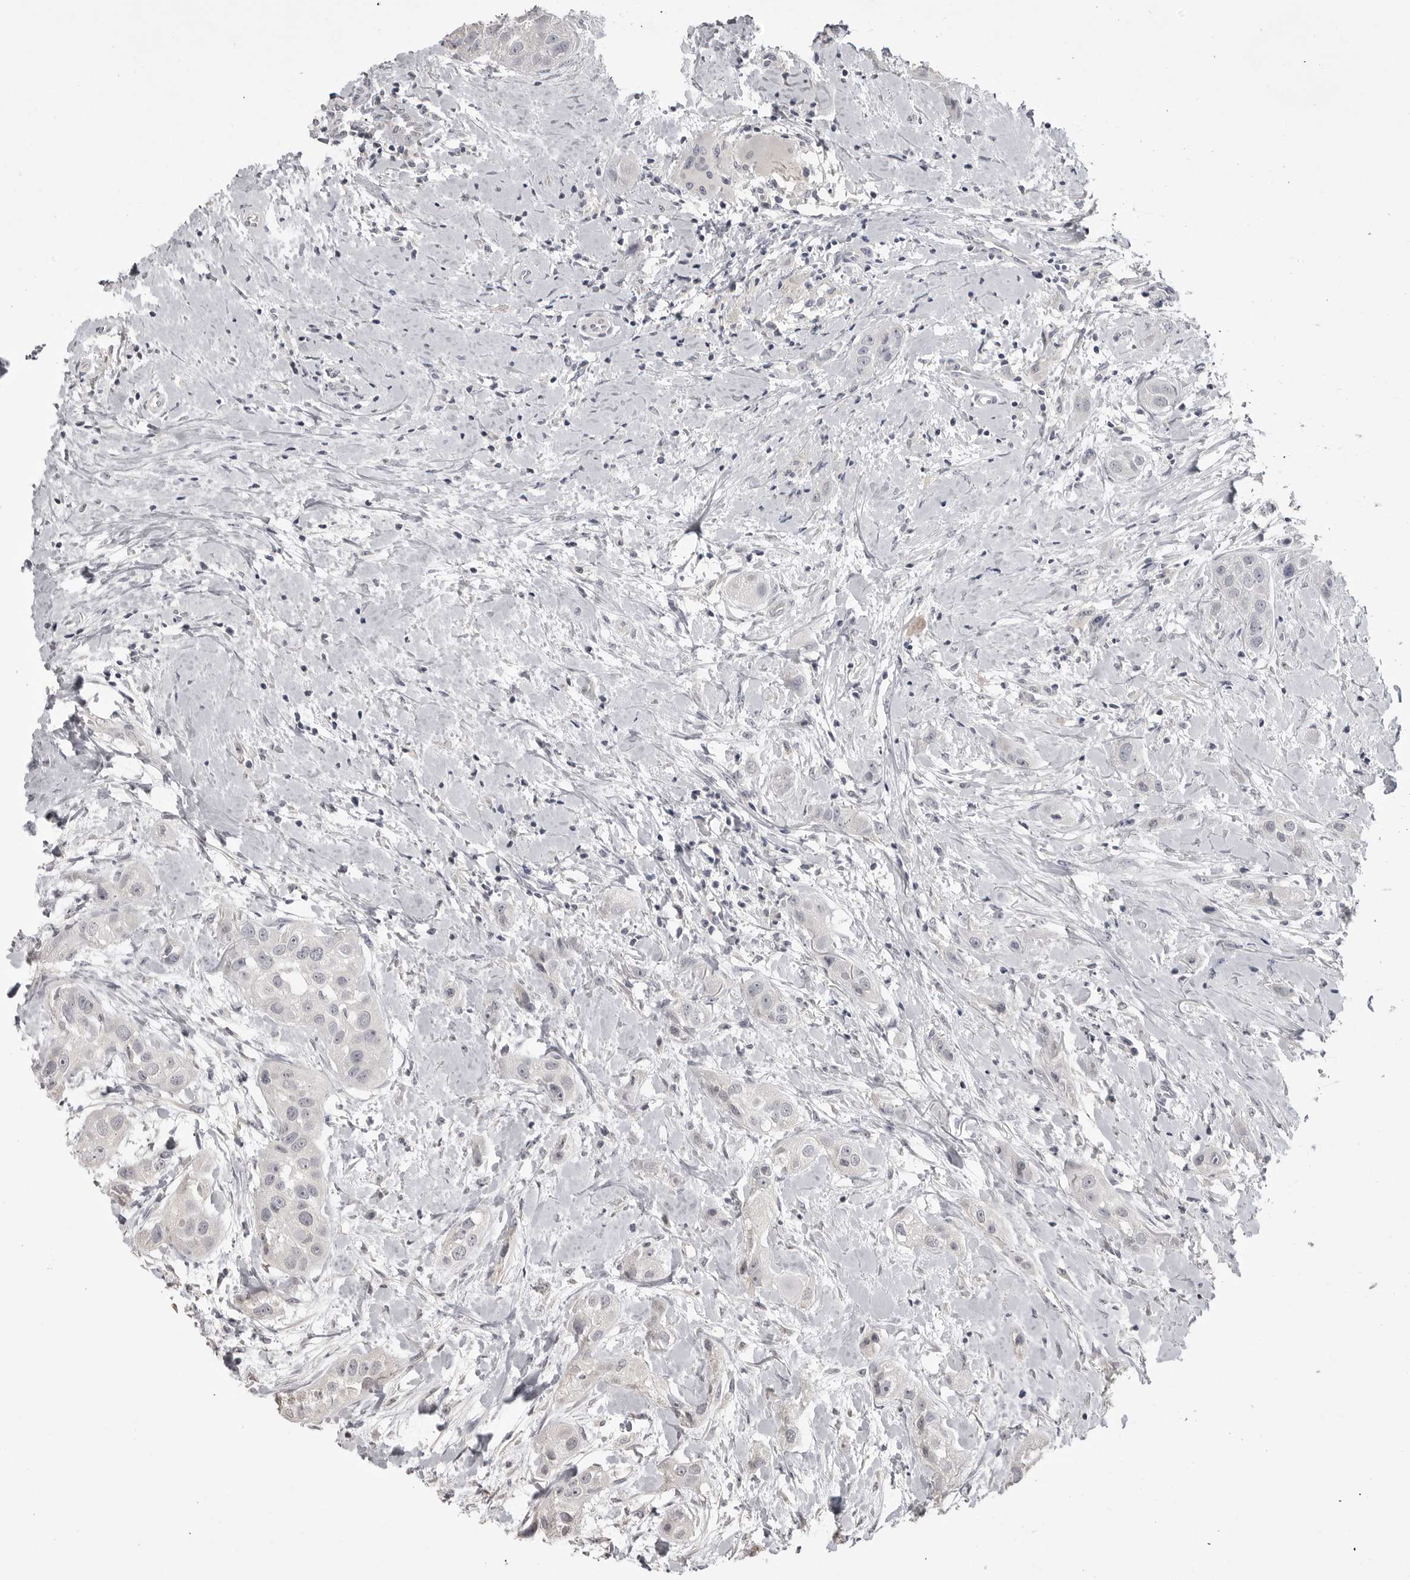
{"staining": {"intensity": "negative", "quantity": "none", "location": "none"}, "tissue": "head and neck cancer", "cell_type": "Tumor cells", "image_type": "cancer", "snomed": [{"axis": "morphology", "description": "Normal tissue, NOS"}, {"axis": "morphology", "description": "Squamous cell carcinoma, NOS"}, {"axis": "topography", "description": "Skeletal muscle"}, {"axis": "topography", "description": "Head-Neck"}], "caption": "Protein analysis of squamous cell carcinoma (head and neck) exhibits no significant positivity in tumor cells. Brightfield microscopy of immunohistochemistry (IHC) stained with DAB (3,3'-diaminobenzidine) (brown) and hematoxylin (blue), captured at high magnification.", "gene": "GPN2", "patient": {"sex": "male", "age": 51}}